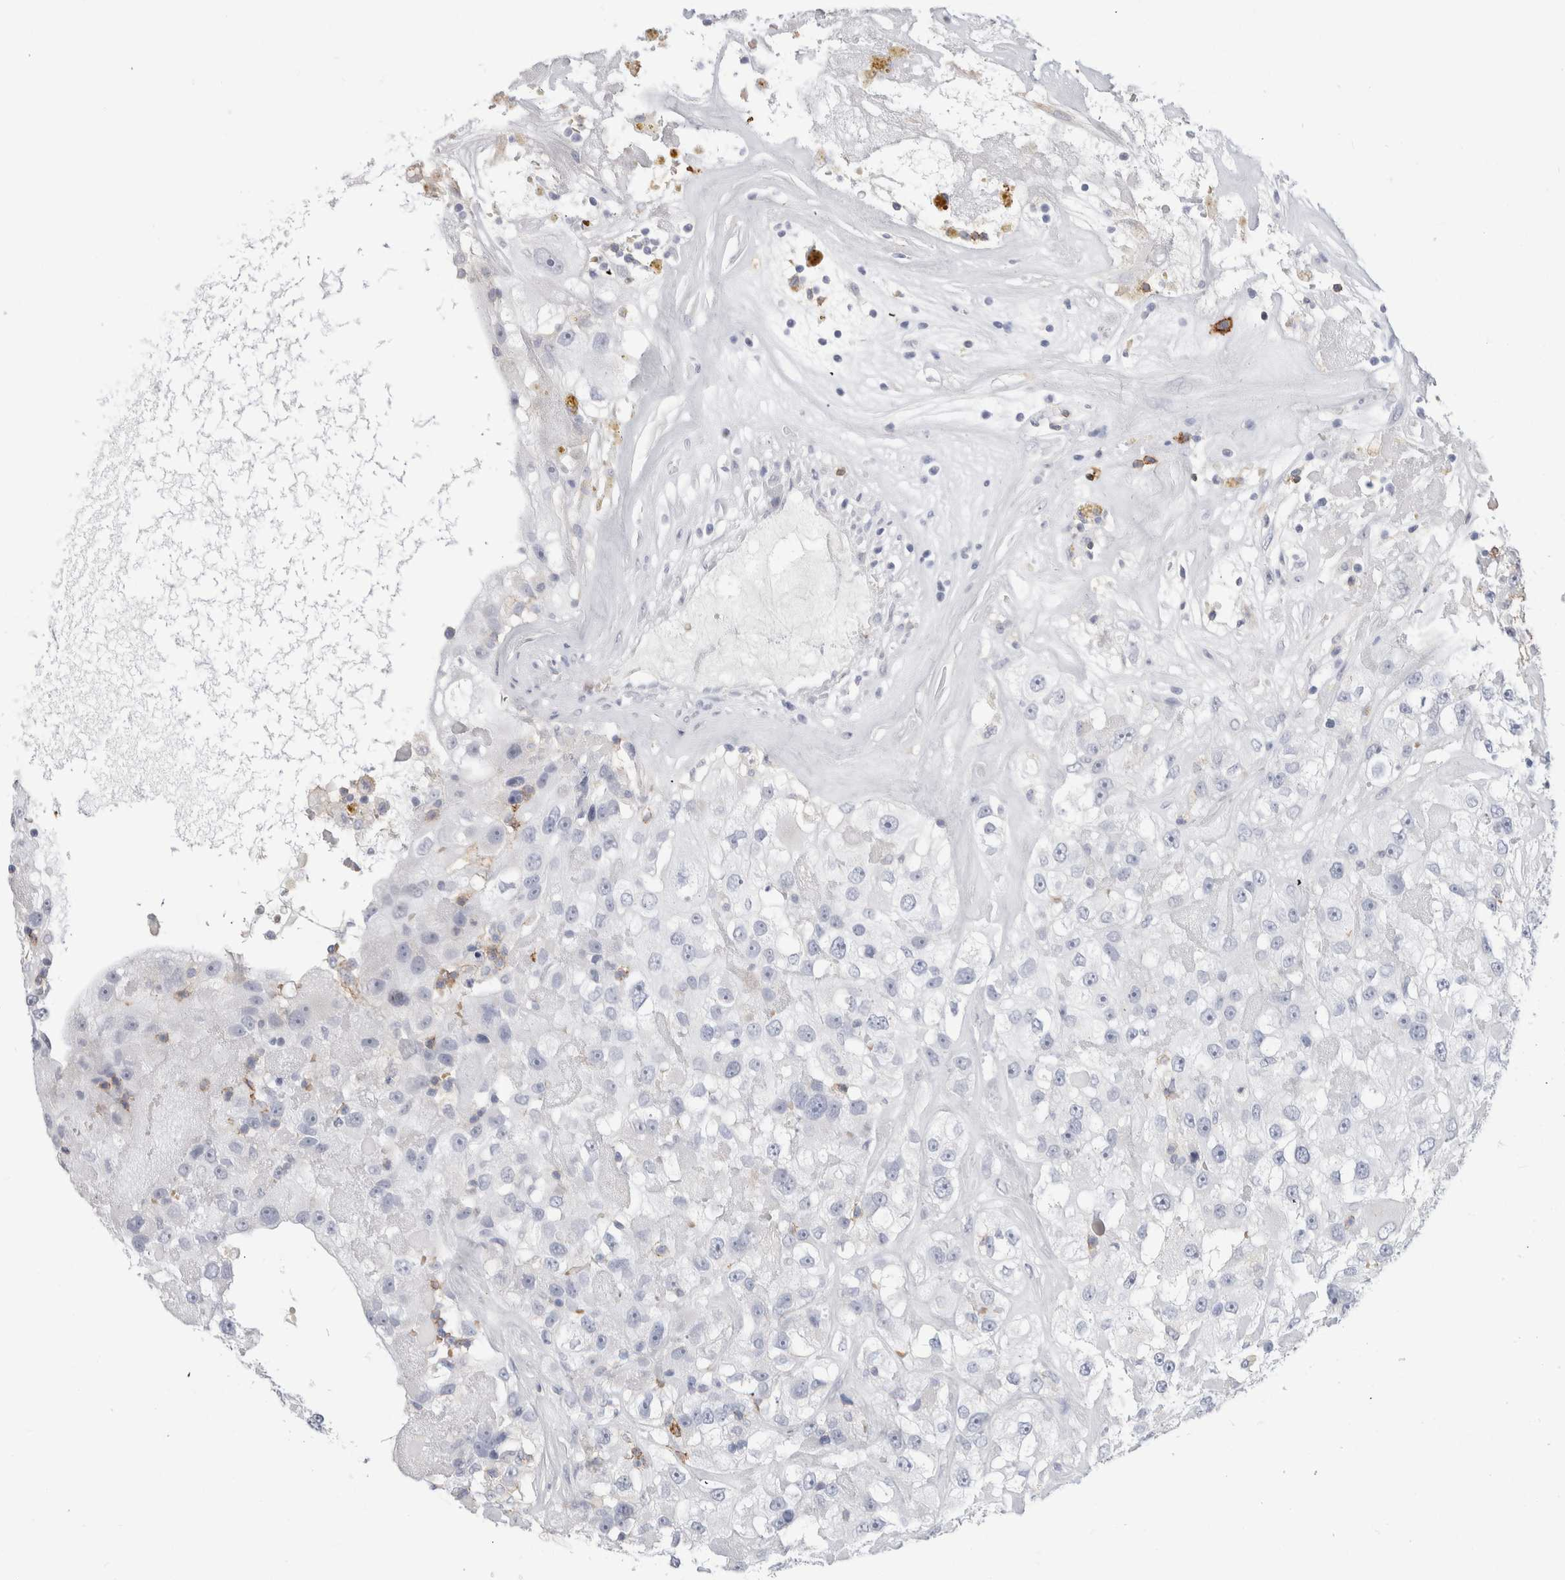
{"staining": {"intensity": "negative", "quantity": "none", "location": "none"}, "tissue": "renal cancer", "cell_type": "Tumor cells", "image_type": "cancer", "snomed": [{"axis": "morphology", "description": "Adenocarcinoma, NOS"}, {"axis": "topography", "description": "Kidney"}], "caption": "DAB (3,3'-diaminobenzidine) immunohistochemical staining of renal cancer exhibits no significant expression in tumor cells.", "gene": "CD38", "patient": {"sex": "female", "age": 52}}